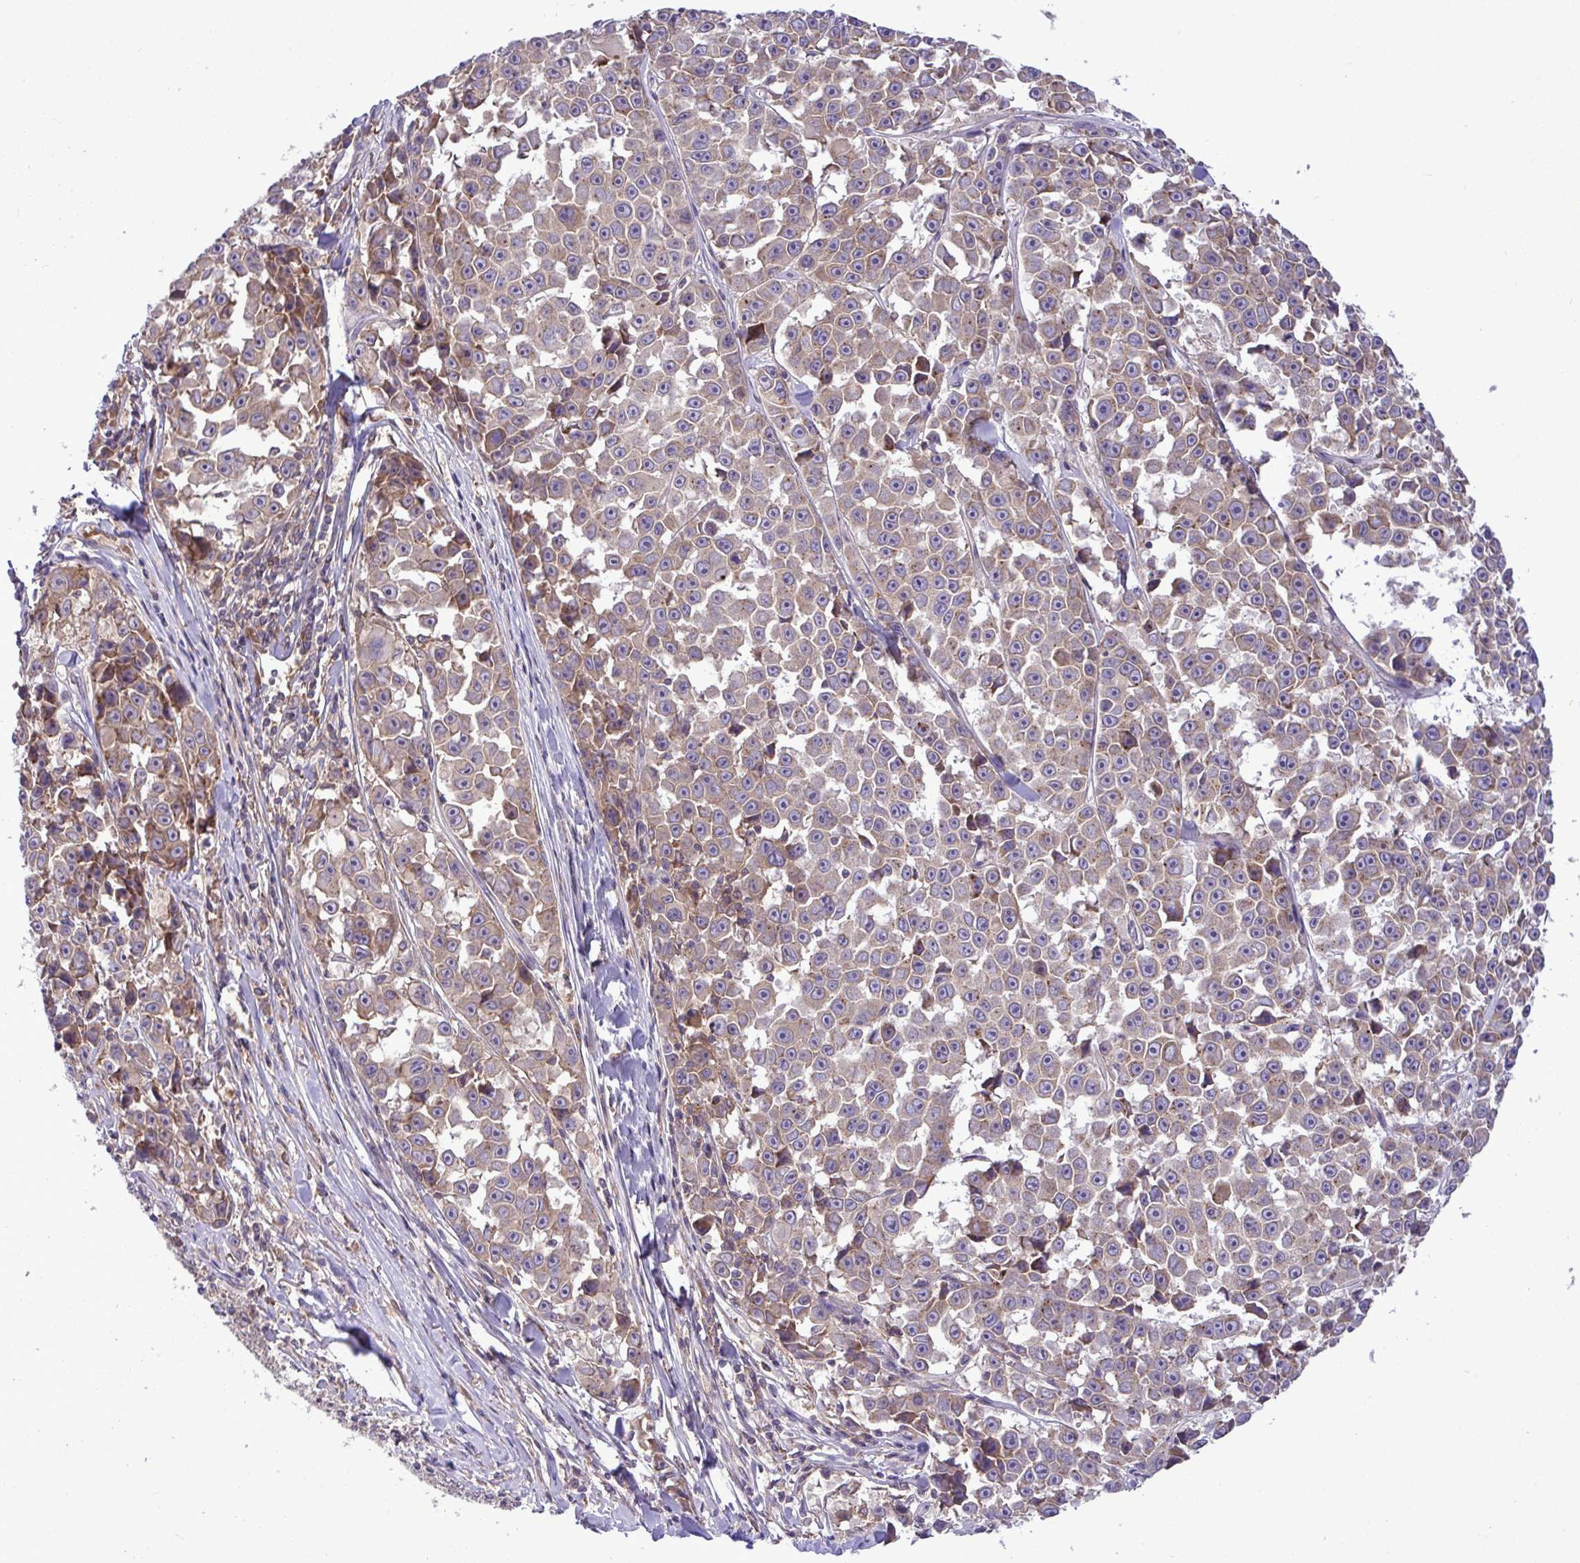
{"staining": {"intensity": "weak", "quantity": "25%-75%", "location": "cytoplasmic/membranous"}, "tissue": "melanoma", "cell_type": "Tumor cells", "image_type": "cancer", "snomed": [{"axis": "morphology", "description": "Malignant melanoma, NOS"}, {"axis": "topography", "description": "Skin"}], "caption": "There is low levels of weak cytoplasmic/membranous staining in tumor cells of malignant melanoma, as demonstrated by immunohistochemical staining (brown color).", "gene": "GRB14", "patient": {"sex": "female", "age": 66}}